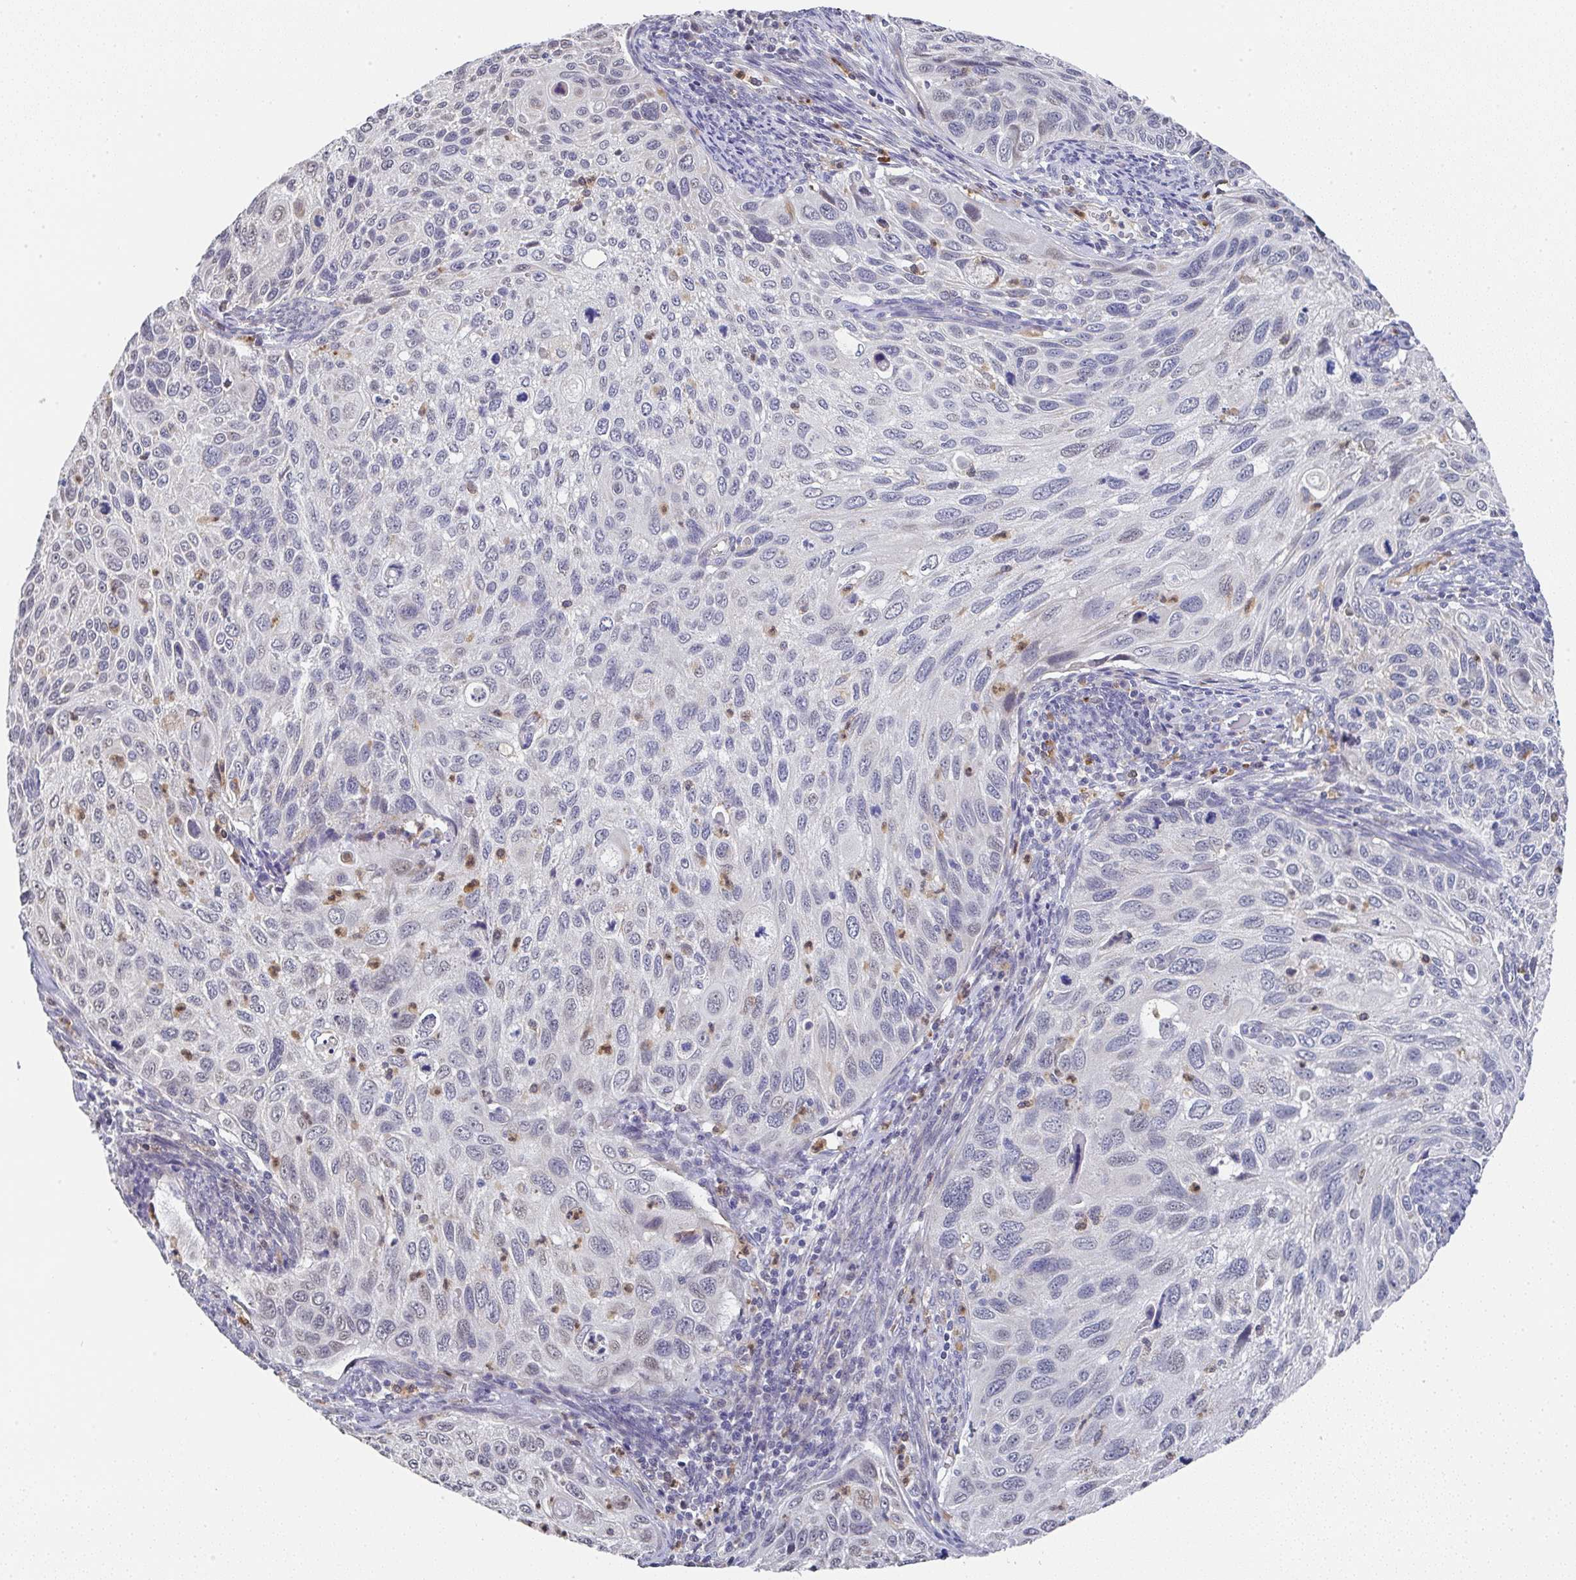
{"staining": {"intensity": "weak", "quantity": "<25%", "location": "nuclear"}, "tissue": "cervical cancer", "cell_type": "Tumor cells", "image_type": "cancer", "snomed": [{"axis": "morphology", "description": "Squamous cell carcinoma, NOS"}, {"axis": "topography", "description": "Cervix"}], "caption": "An IHC image of squamous cell carcinoma (cervical) is shown. There is no staining in tumor cells of squamous cell carcinoma (cervical).", "gene": "NCF1", "patient": {"sex": "female", "age": 70}}